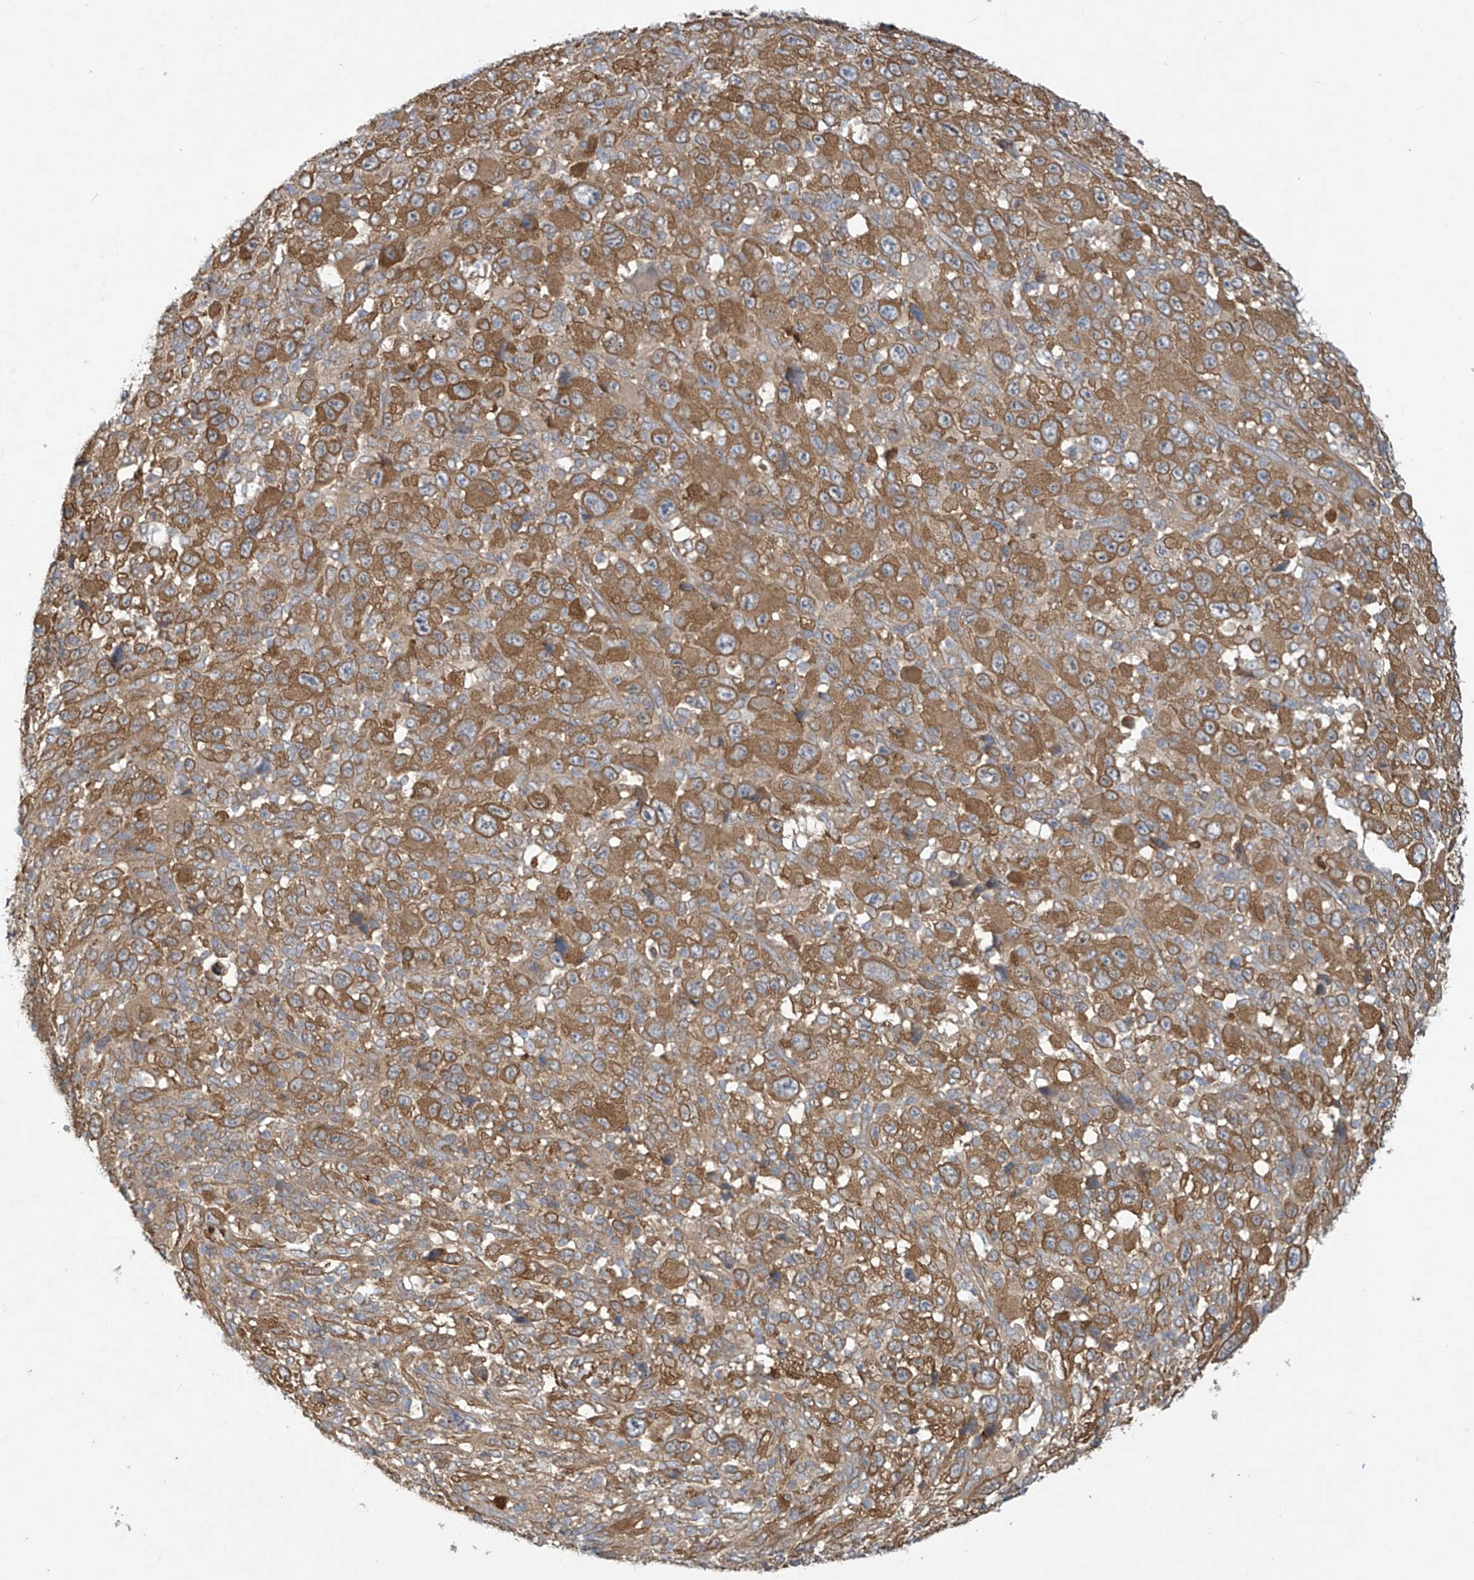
{"staining": {"intensity": "moderate", "quantity": ">75%", "location": "cytoplasmic/membranous"}, "tissue": "melanoma", "cell_type": "Tumor cells", "image_type": "cancer", "snomed": [{"axis": "morphology", "description": "Malignant melanoma, Metastatic site"}, {"axis": "topography", "description": "Skin"}], "caption": "Immunohistochemistry (IHC) image of malignant melanoma (metastatic site) stained for a protein (brown), which exhibits medium levels of moderate cytoplasmic/membranous expression in approximately >75% of tumor cells.", "gene": "ADI1", "patient": {"sex": "female", "age": 56}}